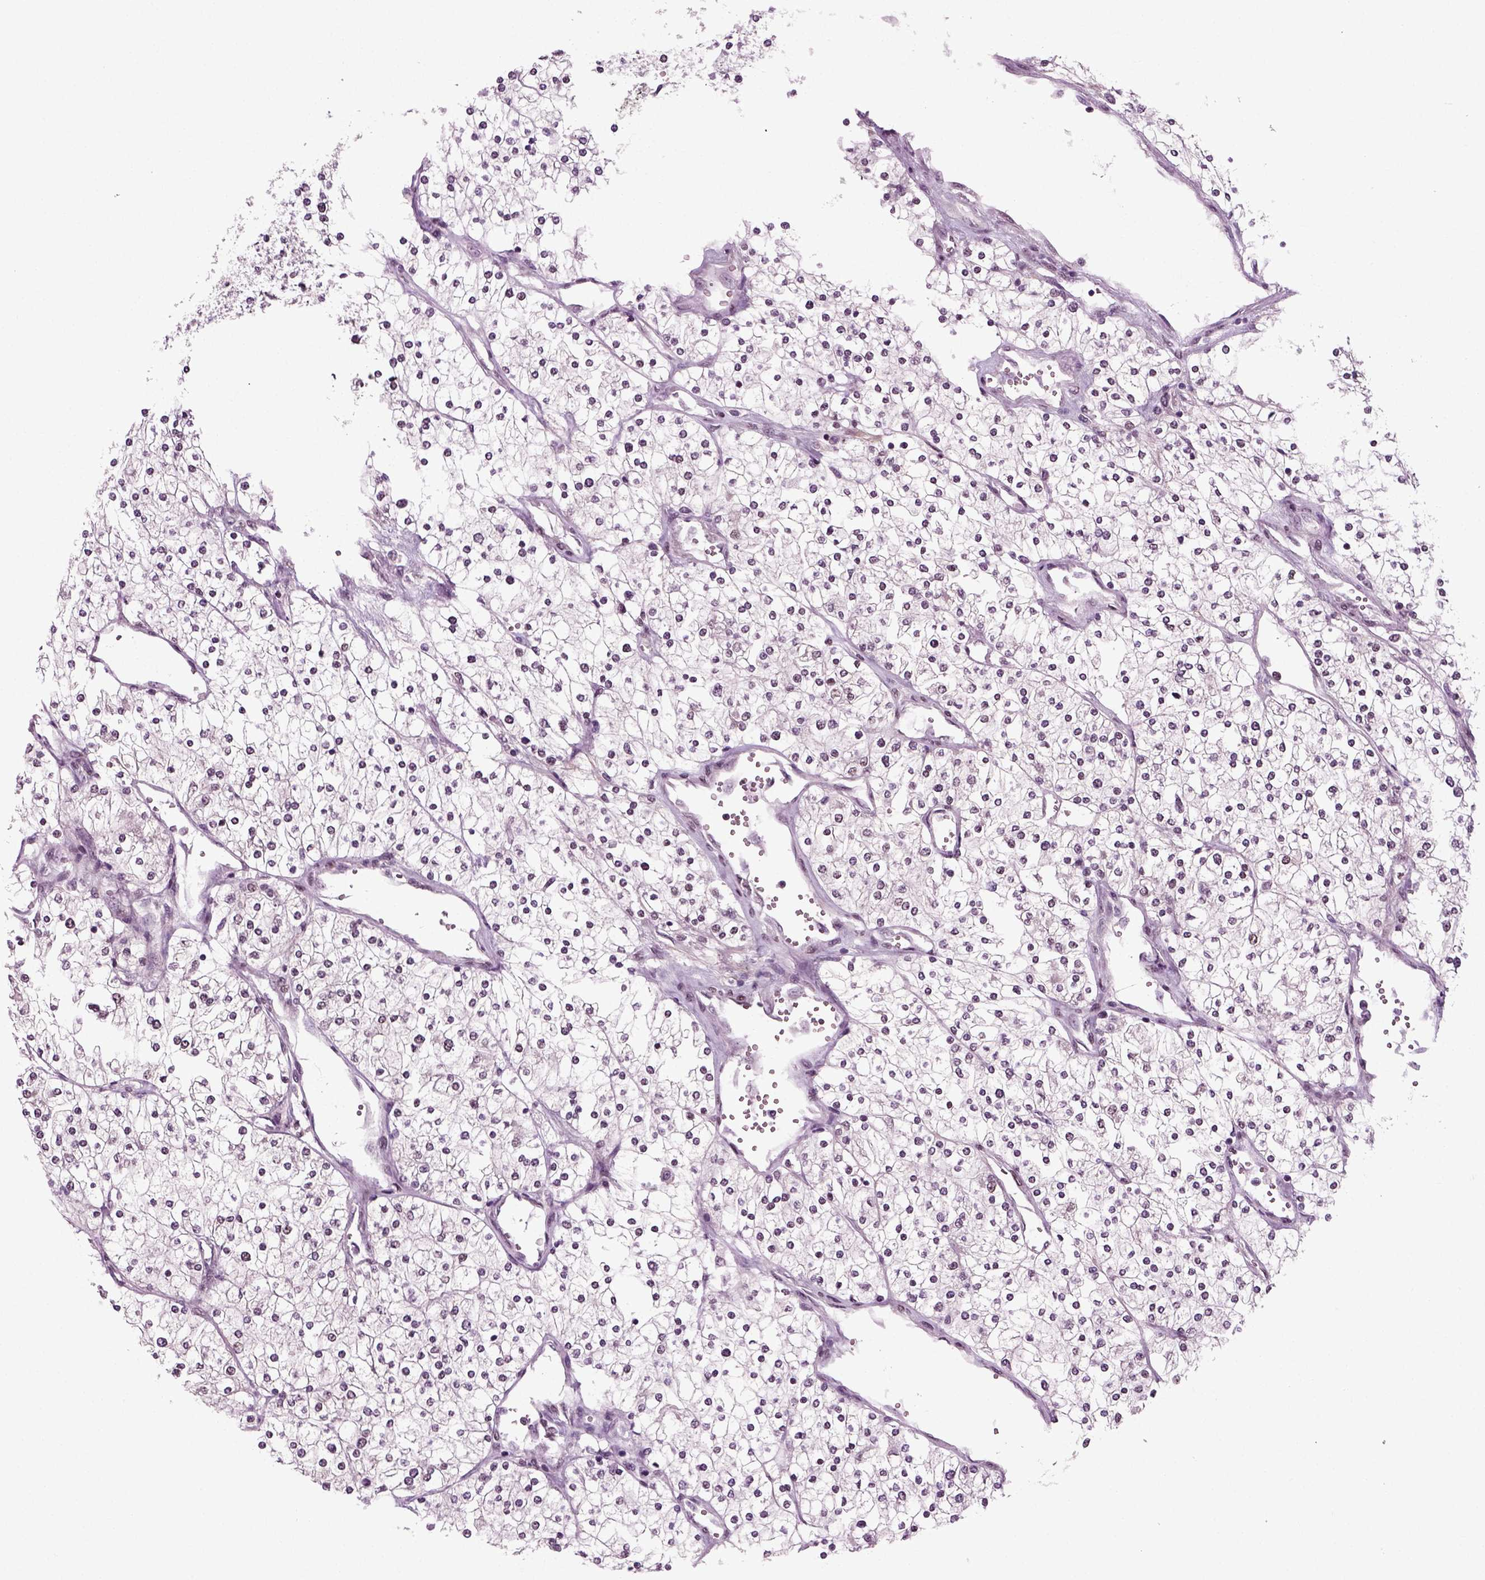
{"staining": {"intensity": "negative", "quantity": "none", "location": "none"}, "tissue": "renal cancer", "cell_type": "Tumor cells", "image_type": "cancer", "snomed": [{"axis": "morphology", "description": "Adenocarcinoma, NOS"}, {"axis": "topography", "description": "Kidney"}], "caption": "Immunohistochemistry photomicrograph of neoplastic tissue: human adenocarcinoma (renal) stained with DAB (3,3'-diaminobenzidine) exhibits no significant protein staining in tumor cells.", "gene": "RCOR3", "patient": {"sex": "male", "age": 80}}